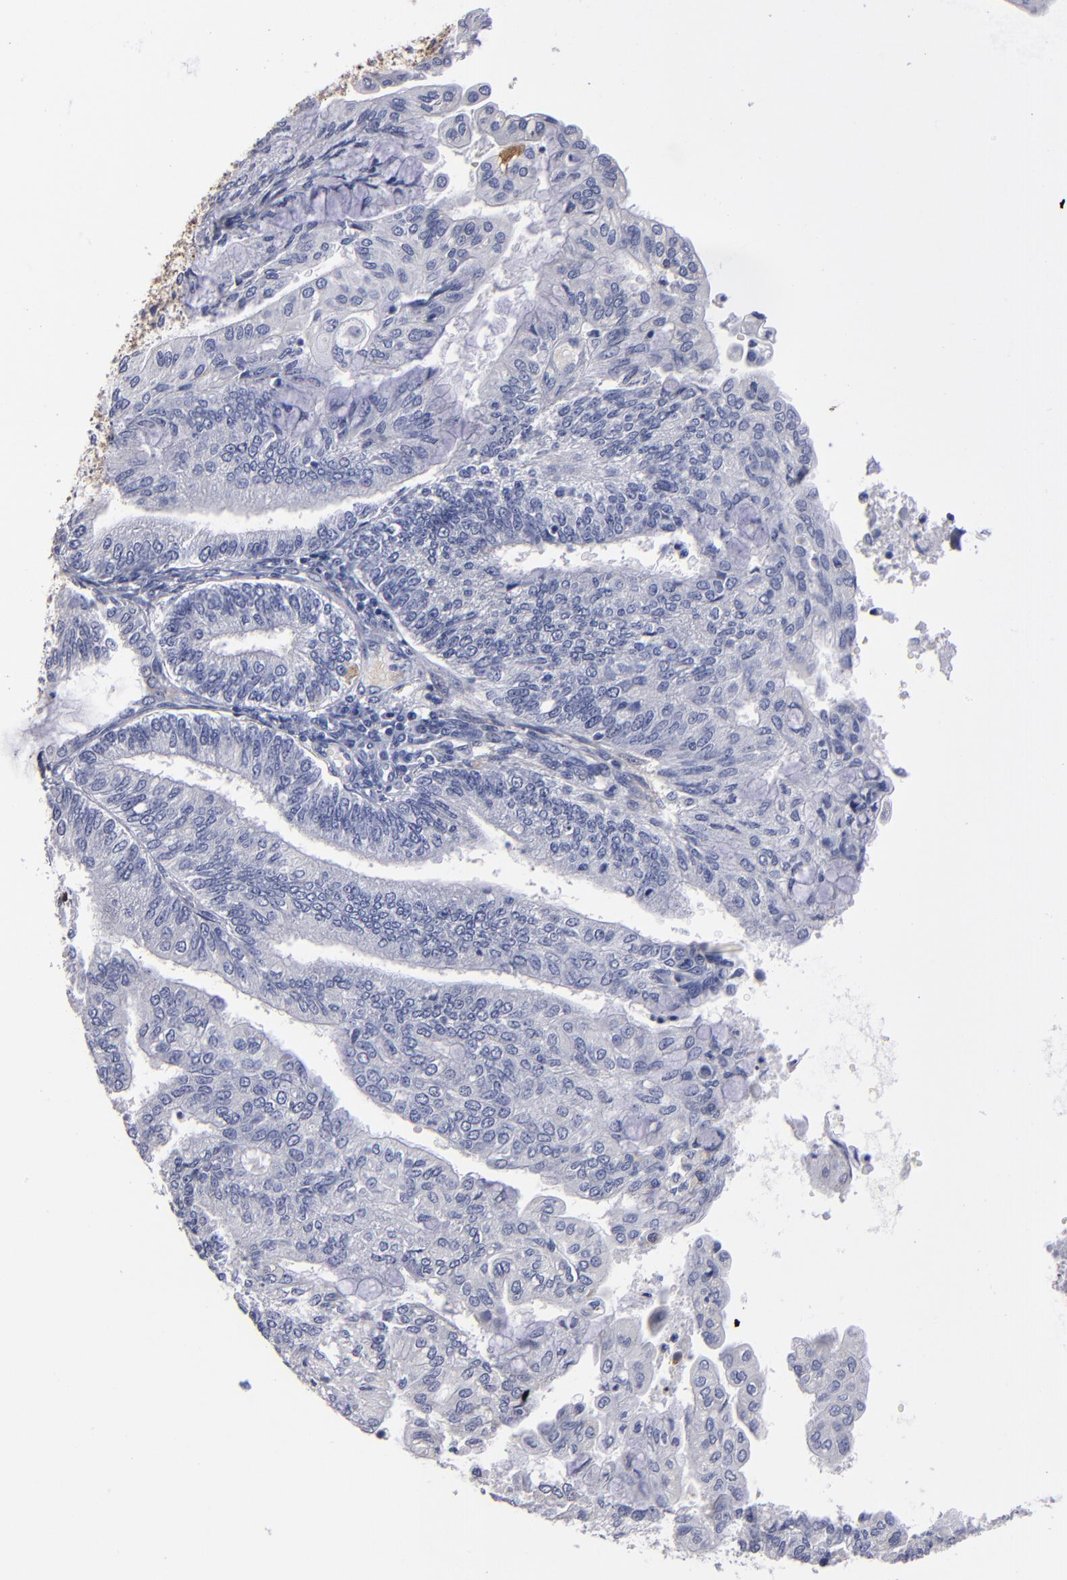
{"staining": {"intensity": "negative", "quantity": "none", "location": "none"}, "tissue": "endometrial cancer", "cell_type": "Tumor cells", "image_type": "cancer", "snomed": [{"axis": "morphology", "description": "Adenocarcinoma, NOS"}, {"axis": "topography", "description": "Endometrium"}], "caption": "High power microscopy micrograph of an immunohistochemistry micrograph of endometrial adenocarcinoma, revealing no significant staining in tumor cells. (Brightfield microscopy of DAB (3,3'-diaminobenzidine) IHC at high magnification).", "gene": "FABP4", "patient": {"sex": "female", "age": 59}}